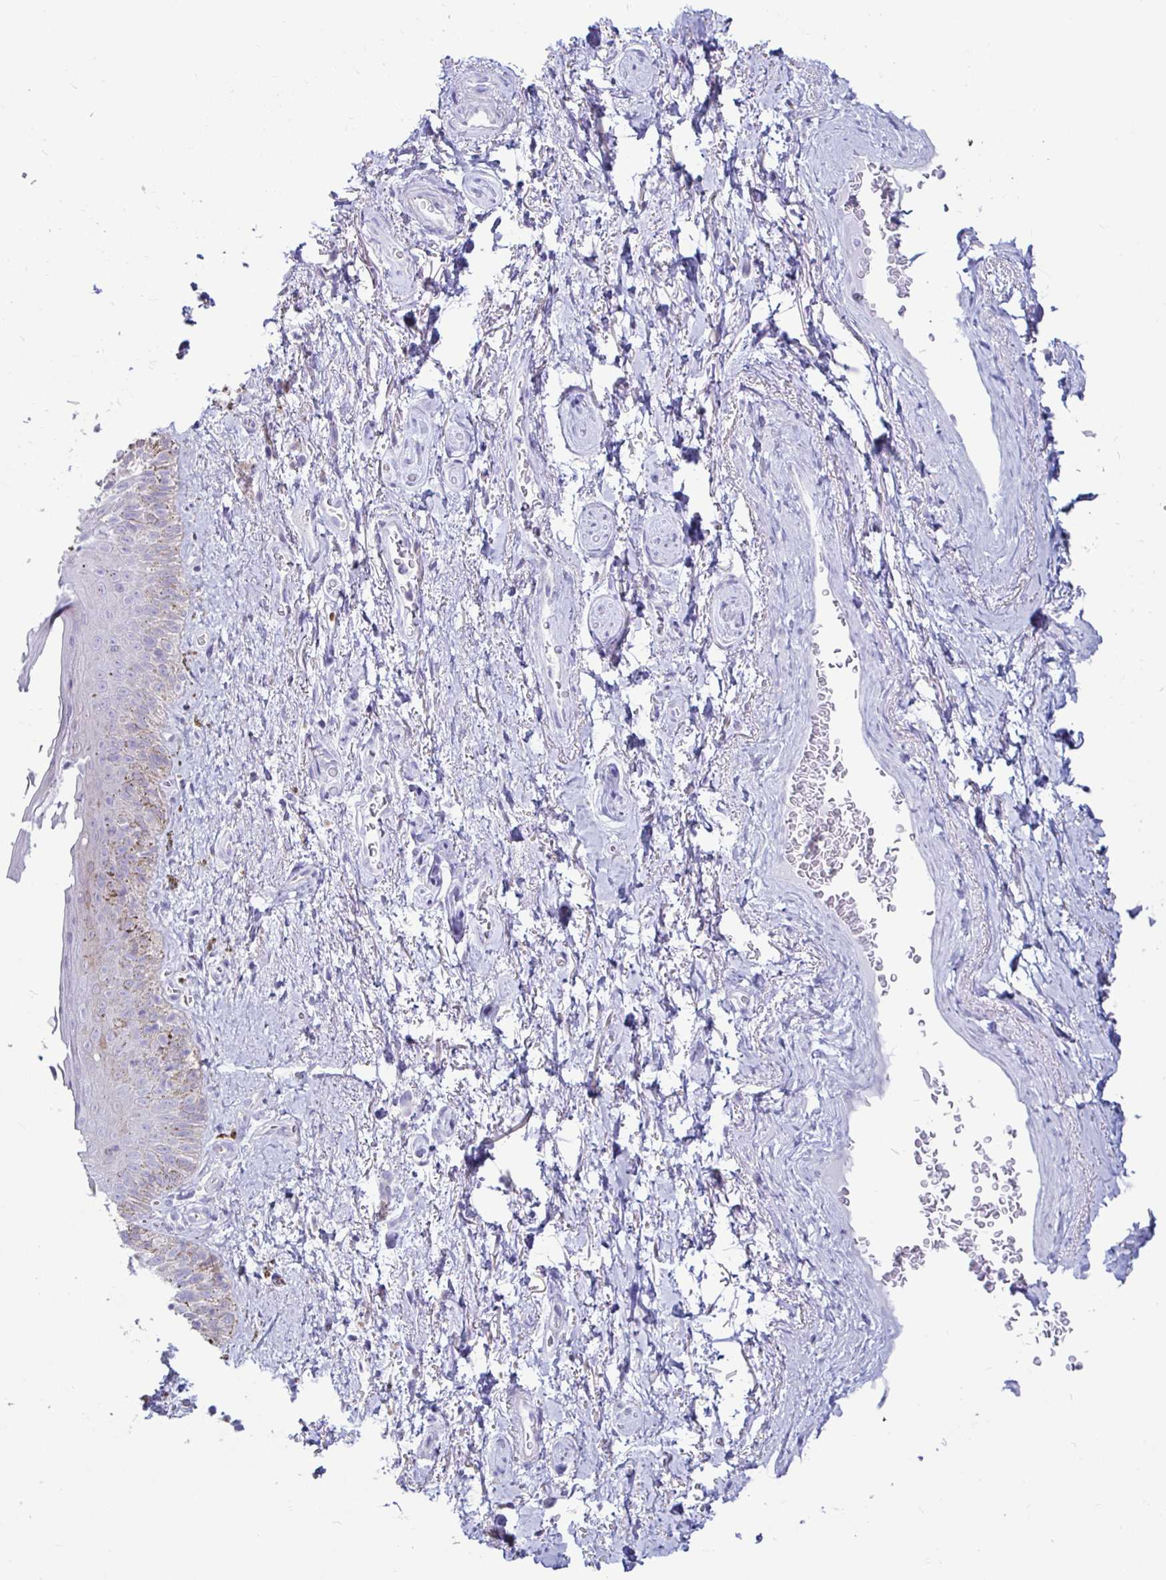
{"staining": {"intensity": "negative", "quantity": "none", "location": "none"}, "tissue": "adipose tissue", "cell_type": "Adipocytes", "image_type": "normal", "snomed": [{"axis": "morphology", "description": "Normal tissue, NOS"}, {"axis": "topography", "description": "Vulva"}, {"axis": "topography", "description": "Peripheral nerve tissue"}], "caption": "DAB (3,3'-diaminobenzidine) immunohistochemical staining of unremarkable adipose tissue demonstrates no significant expression in adipocytes. Brightfield microscopy of immunohistochemistry stained with DAB (brown) and hematoxylin (blue), captured at high magnification.", "gene": "TFPI2", "patient": {"sex": "female", "age": 66}}